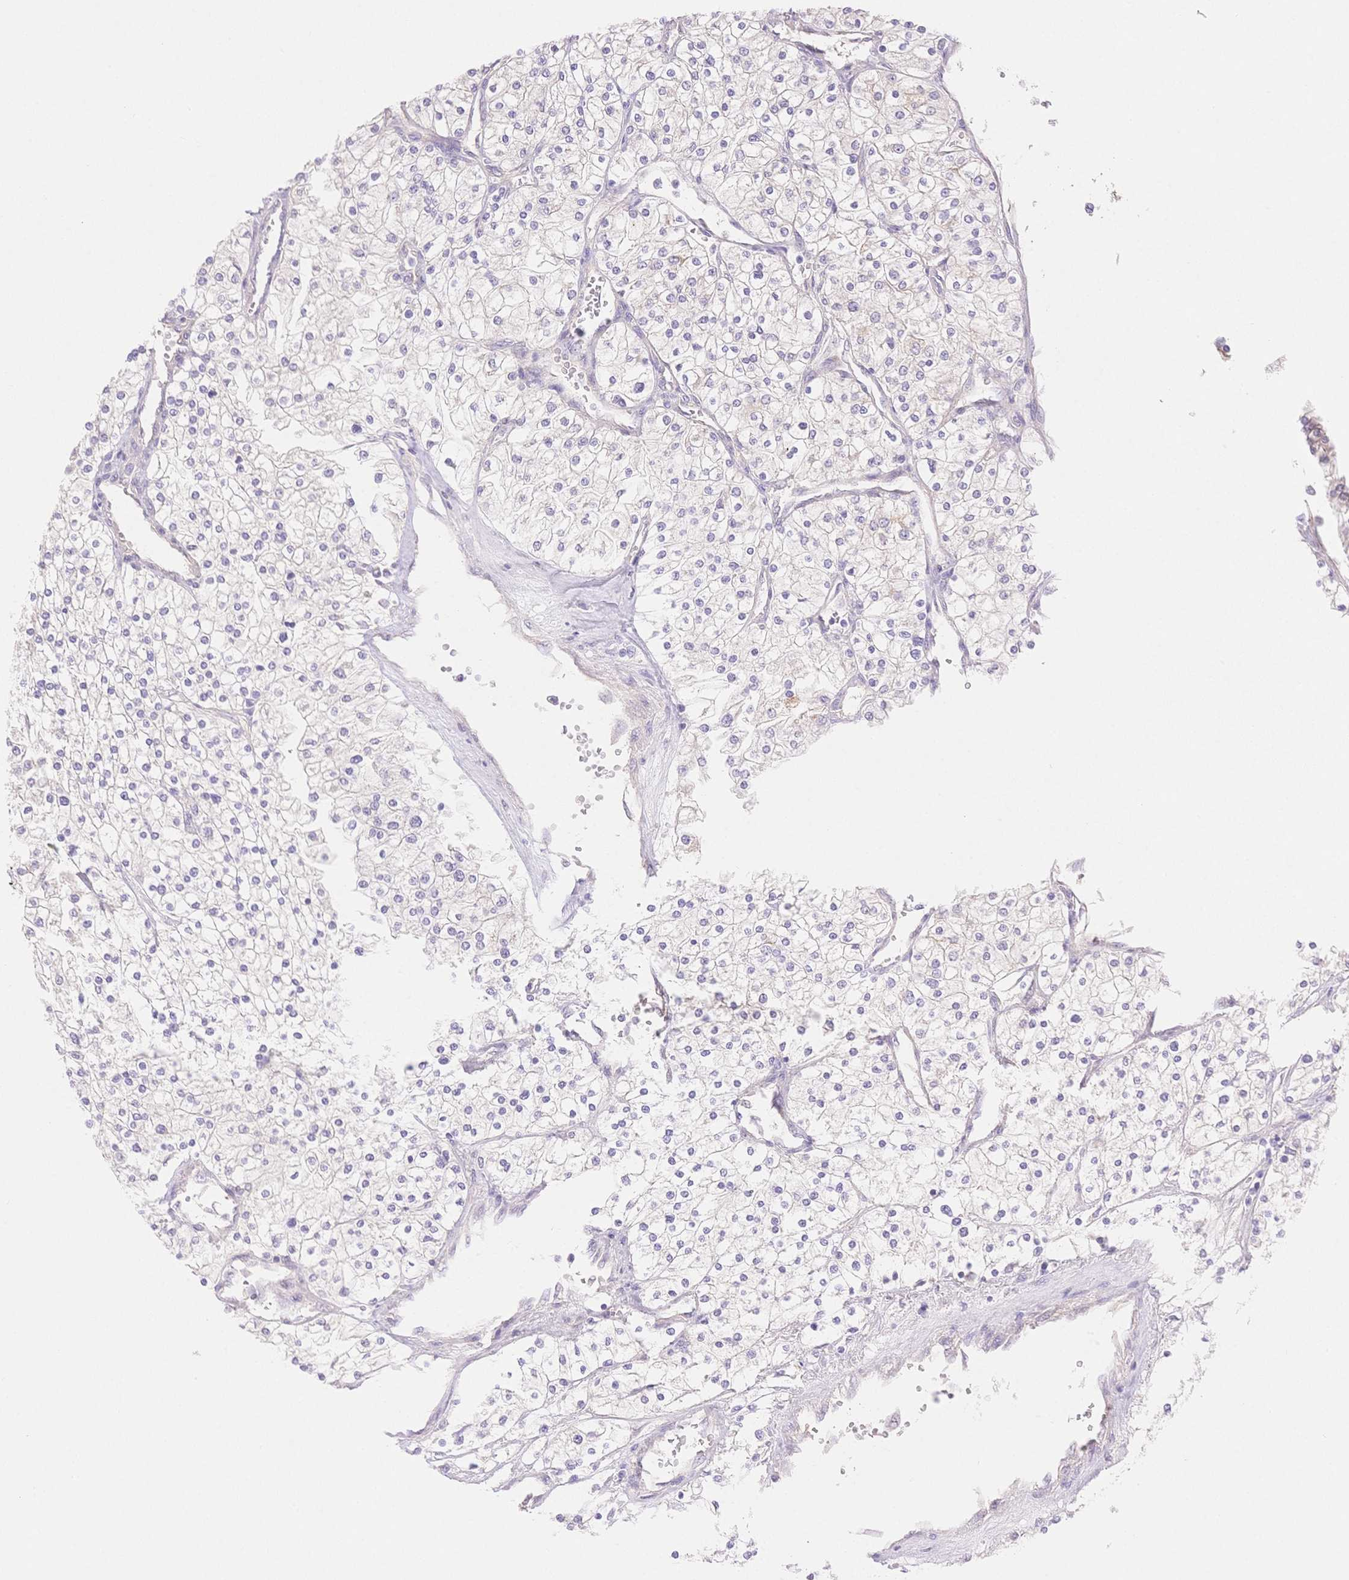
{"staining": {"intensity": "negative", "quantity": "none", "location": "none"}, "tissue": "renal cancer", "cell_type": "Tumor cells", "image_type": "cancer", "snomed": [{"axis": "morphology", "description": "Adenocarcinoma, NOS"}, {"axis": "topography", "description": "Kidney"}], "caption": "Human adenocarcinoma (renal) stained for a protein using immunohistochemistry demonstrates no positivity in tumor cells.", "gene": "WDR54", "patient": {"sex": "male", "age": 80}}